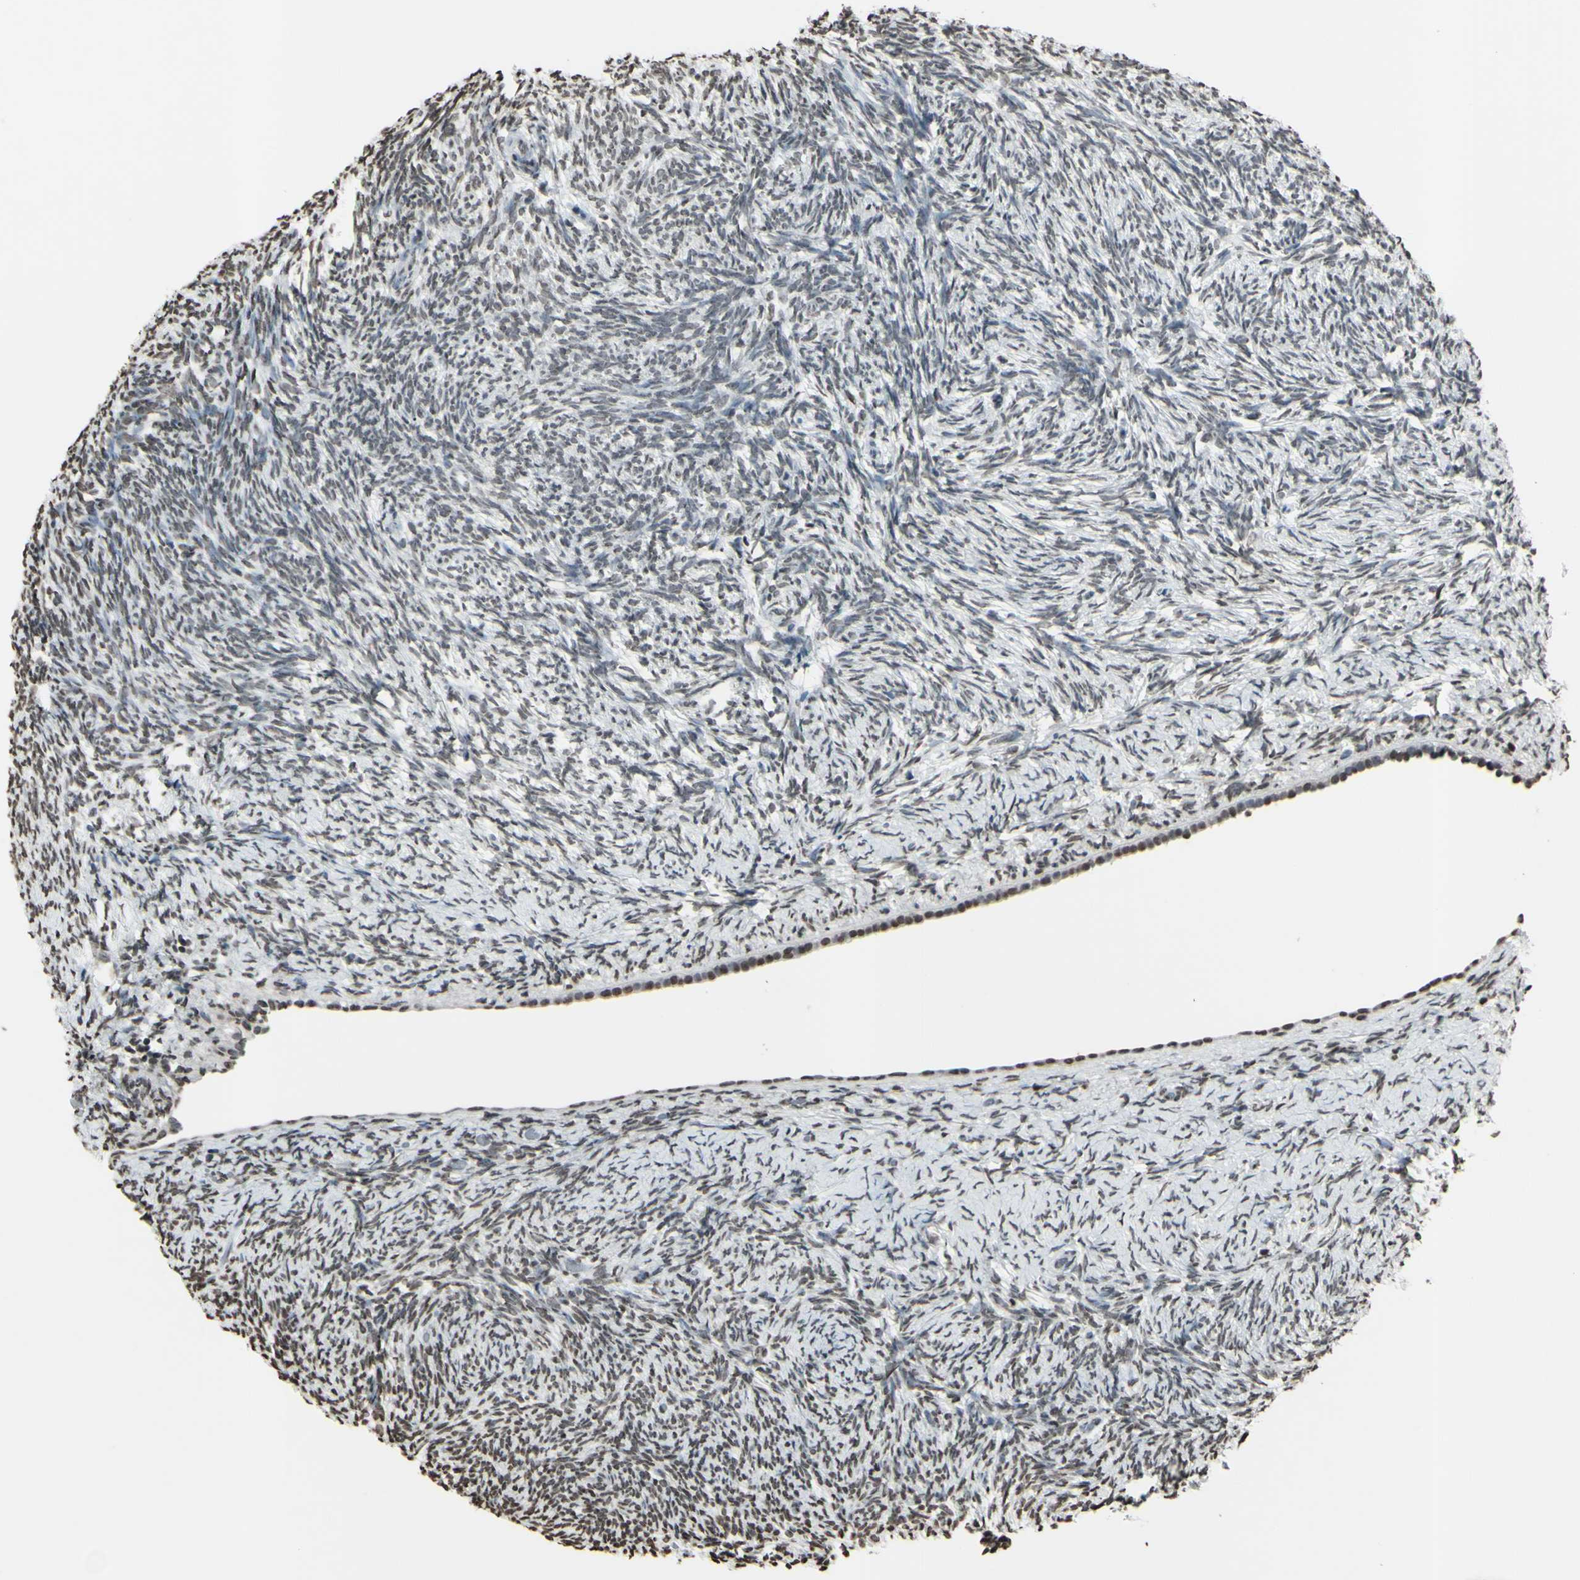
{"staining": {"intensity": "weak", "quantity": "25%-75%", "location": "nuclear"}, "tissue": "ovary", "cell_type": "Ovarian stroma cells", "image_type": "normal", "snomed": [{"axis": "morphology", "description": "Normal tissue, NOS"}, {"axis": "topography", "description": "Ovary"}], "caption": "Immunohistochemistry of unremarkable ovary demonstrates low levels of weak nuclear expression in about 25%-75% of ovarian stroma cells.", "gene": "CD79B", "patient": {"sex": "female", "age": 60}}